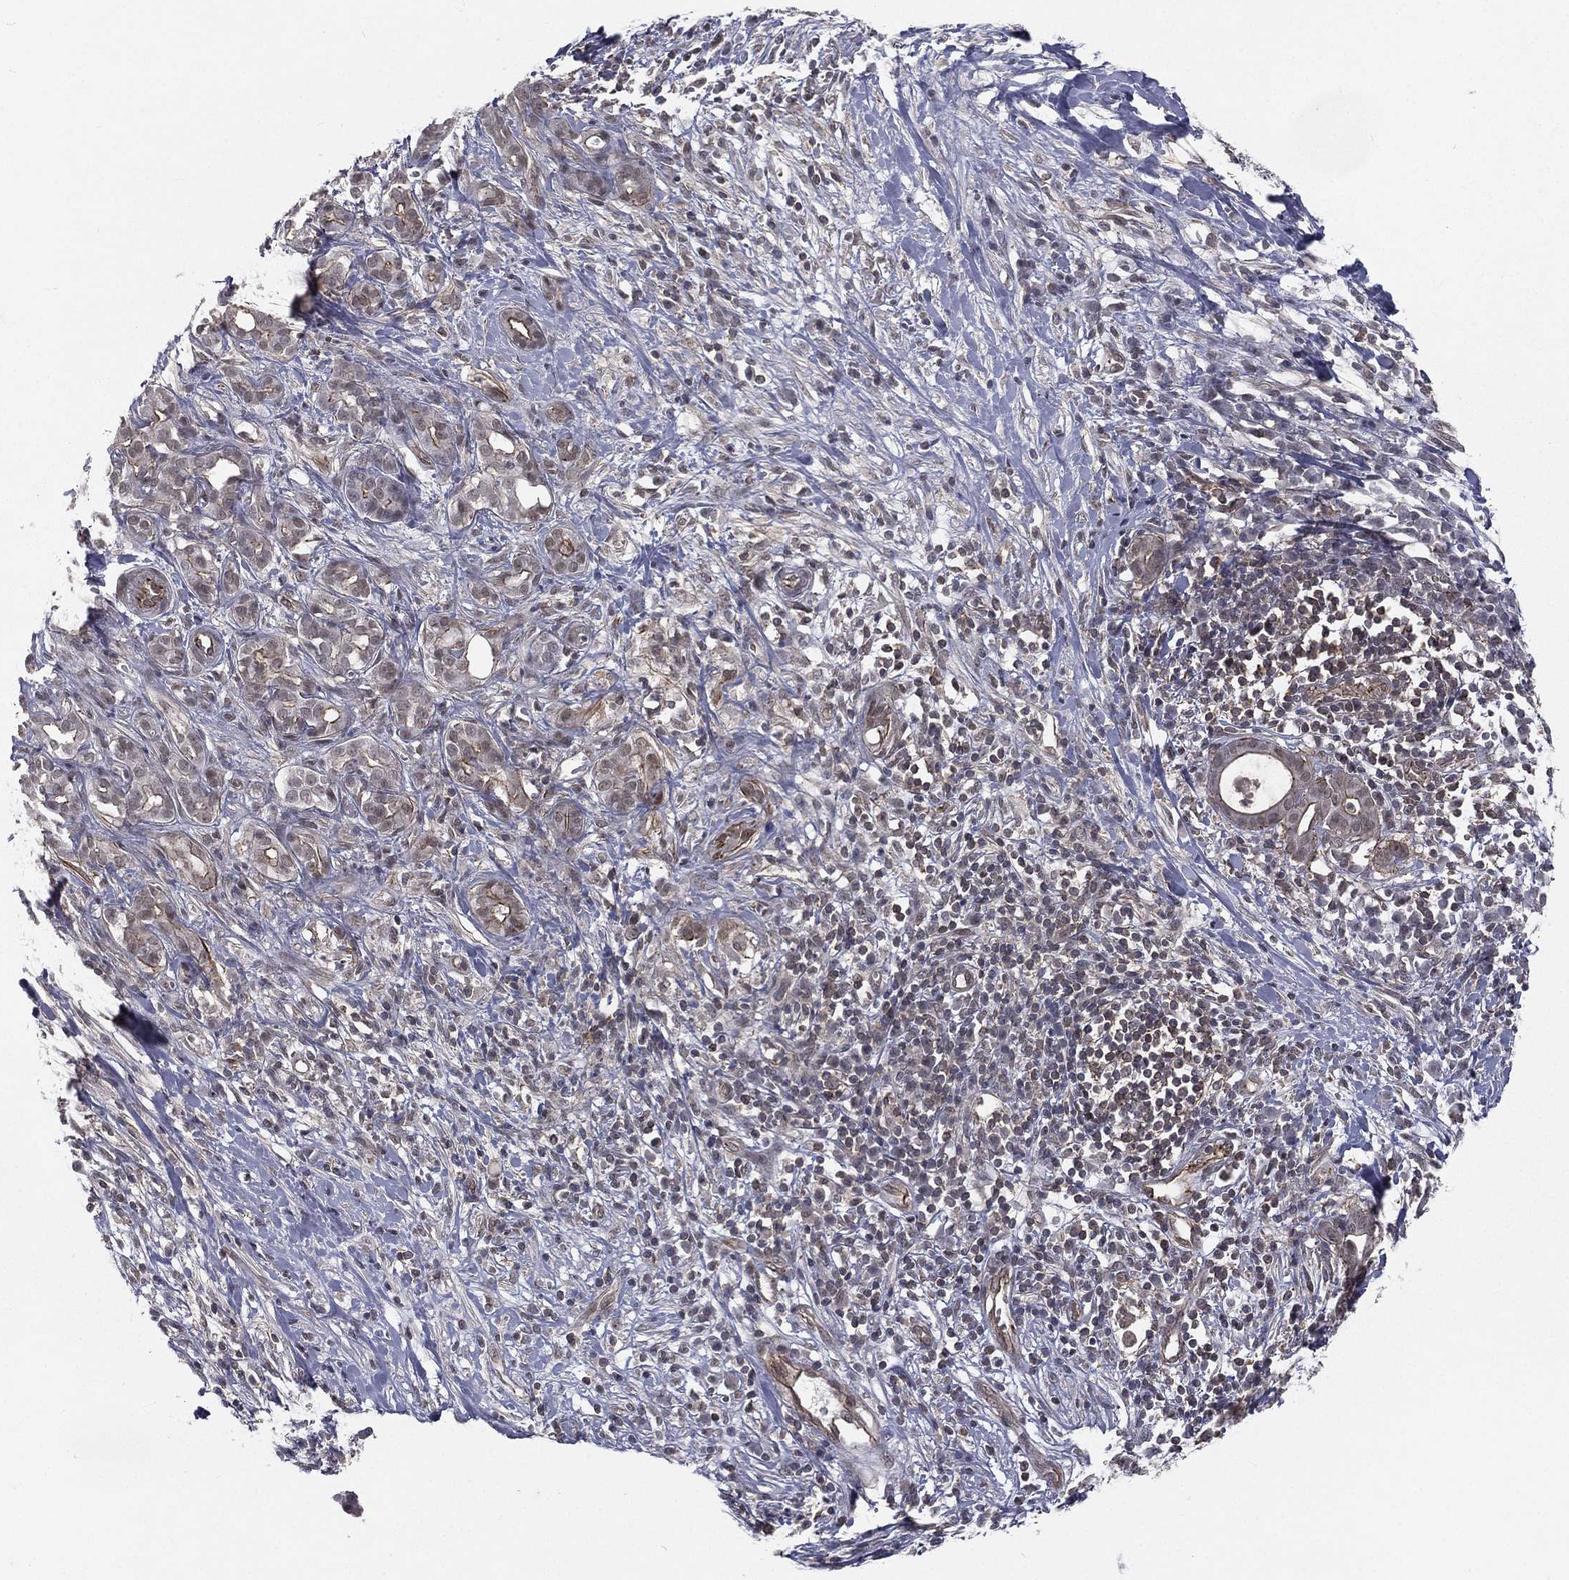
{"staining": {"intensity": "moderate", "quantity": "<25%", "location": "cytoplasmic/membranous"}, "tissue": "pancreatic cancer", "cell_type": "Tumor cells", "image_type": "cancer", "snomed": [{"axis": "morphology", "description": "Adenocarcinoma, NOS"}, {"axis": "topography", "description": "Pancreas"}], "caption": "Approximately <25% of tumor cells in human pancreatic cancer (adenocarcinoma) show moderate cytoplasmic/membranous protein expression as visualized by brown immunohistochemical staining.", "gene": "MORC2", "patient": {"sex": "male", "age": 61}}